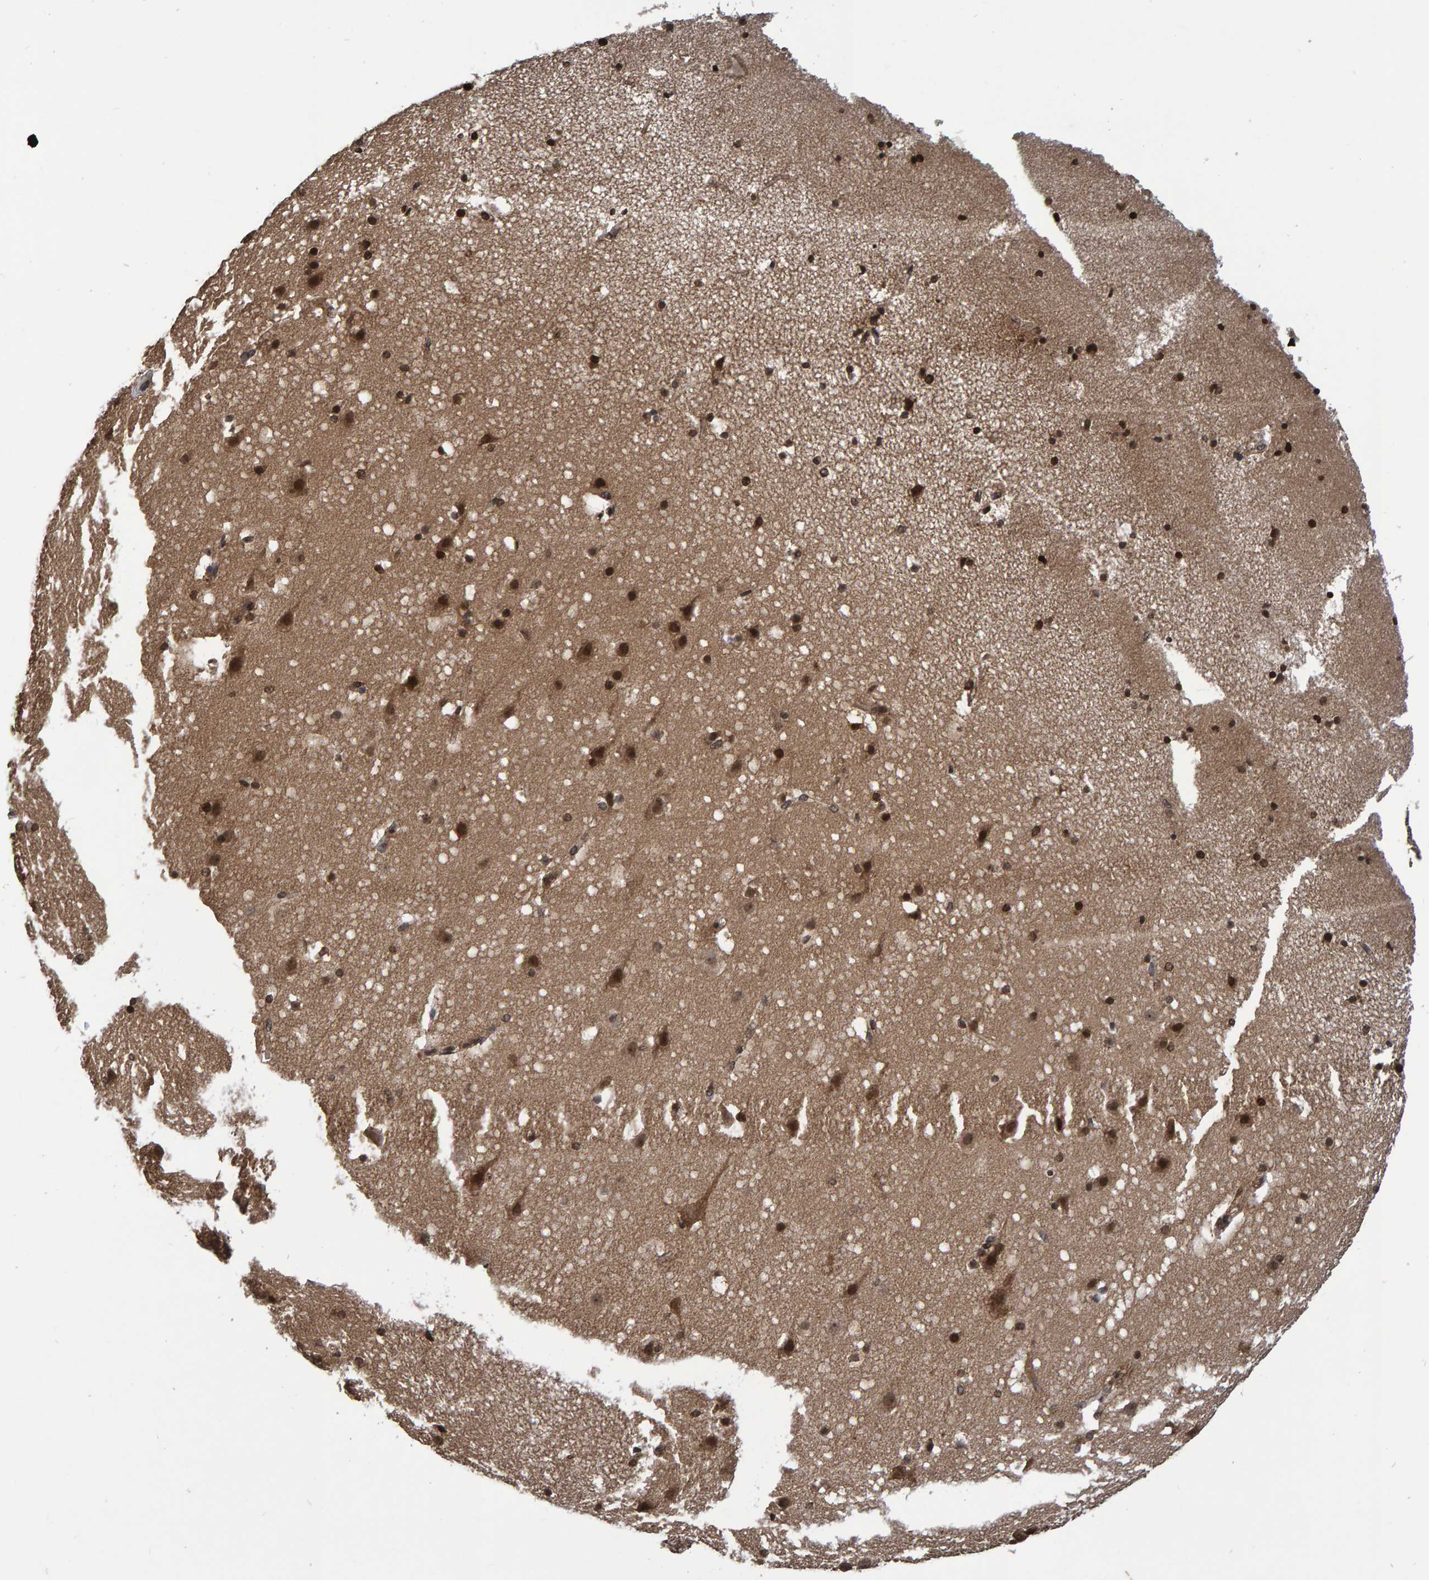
{"staining": {"intensity": "negative", "quantity": "none", "location": "none"}, "tissue": "cerebral cortex", "cell_type": "Endothelial cells", "image_type": "normal", "snomed": [{"axis": "morphology", "description": "Normal tissue, NOS"}, {"axis": "topography", "description": "Cerebral cortex"}], "caption": "An image of cerebral cortex stained for a protein exhibits no brown staining in endothelial cells.", "gene": "GAB2", "patient": {"sex": "male", "age": 45}}